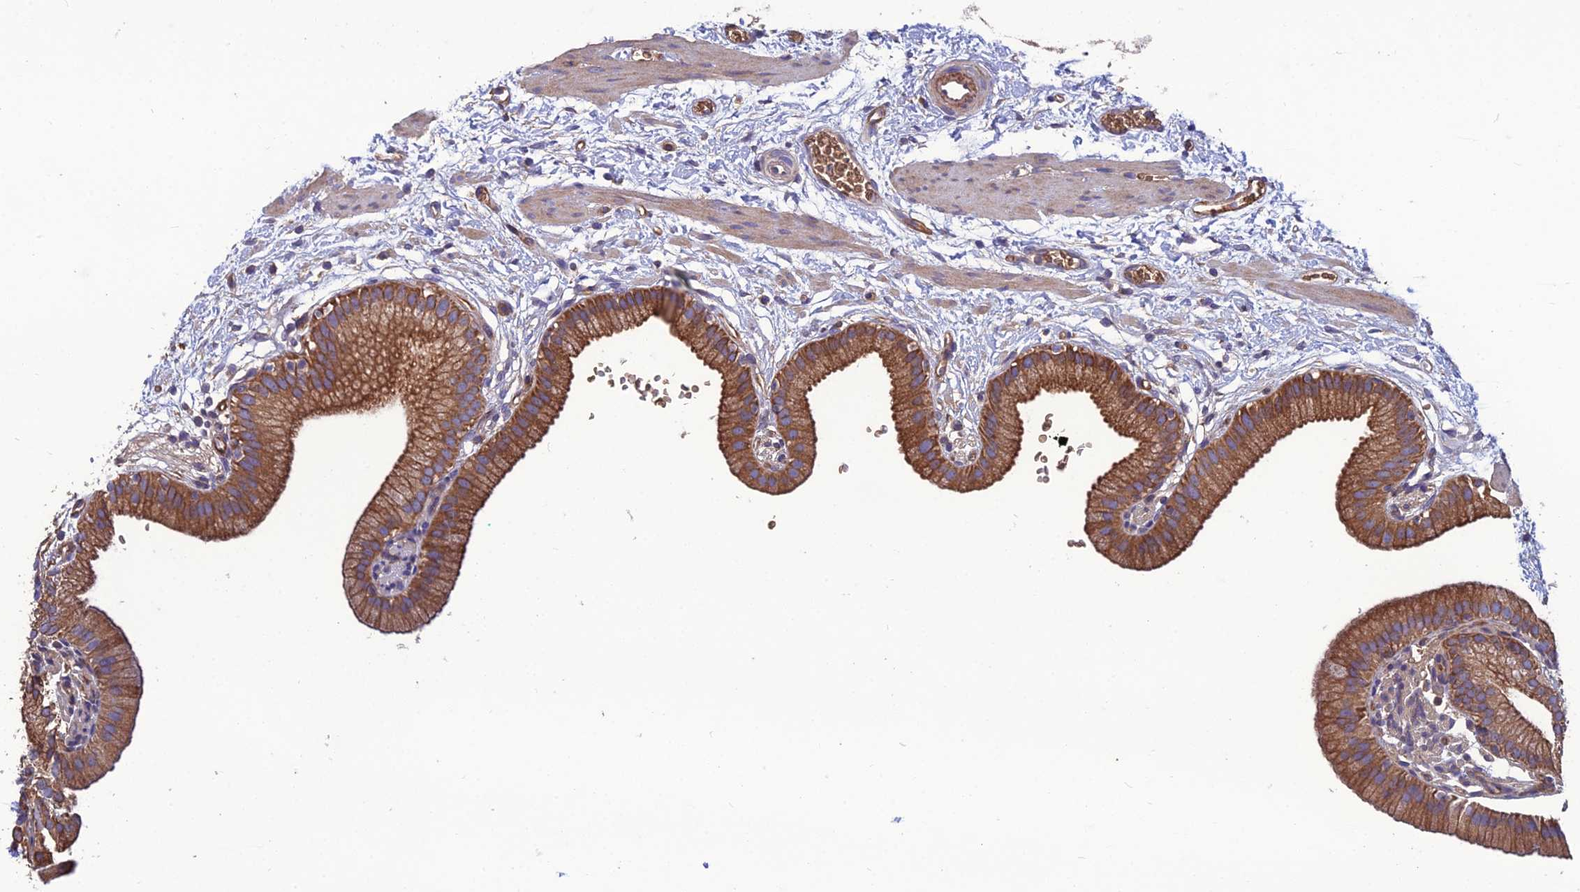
{"staining": {"intensity": "strong", "quantity": ">75%", "location": "cytoplasmic/membranous"}, "tissue": "gallbladder", "cell_type": "Glandular cells", "image_type": "normal", "snomed": [{"axis": "morphology", "description": "Normal tissue, NOS"}, {"axis": "topography", "description": "Gallbladder"}], "caption": "This is a micrograph of IHC staining of benign gallbladder, which shows strong expression in the cytoplasmic/membranous of glandular cells.", "gene": "GALR2", "patient": {"sex": "male", "age": 55}}